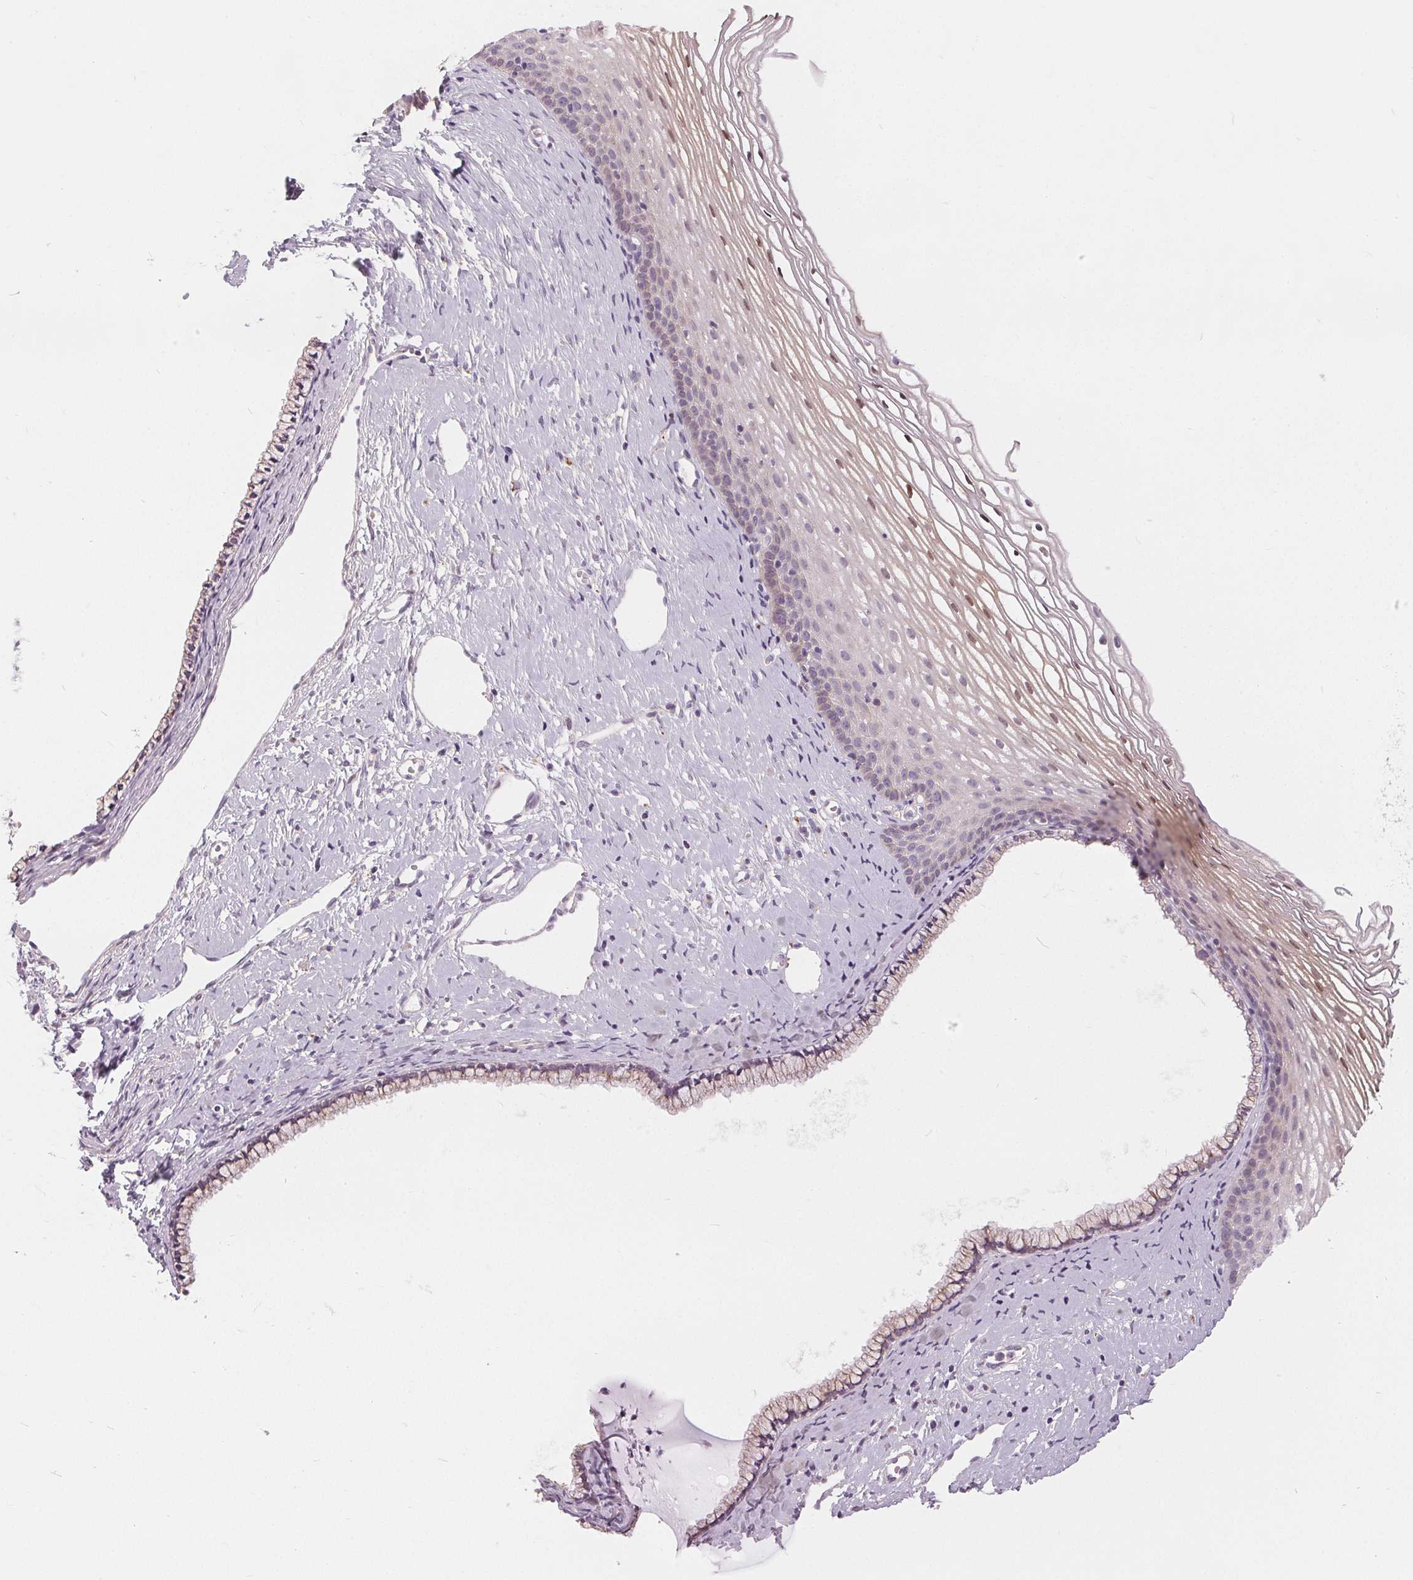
{"staining": {"intensity": "negative", "quantity": "none", "location": "none"}, "tissue": "cervix", "cell_type": "Glandular cells", "image_type": "normal", "snomed": [{"axis": "morphology", "description": "Normal tissue, NOS"}, {"axis": "topography", "description": "Cervix"}], "caption": "This is an immunohistochemistry (IHC) photomicrograph of normal human cervix. There is no expression in glandular cells.", "gene": "HOPX", "patient": {"sex": "female", "age": 40}}